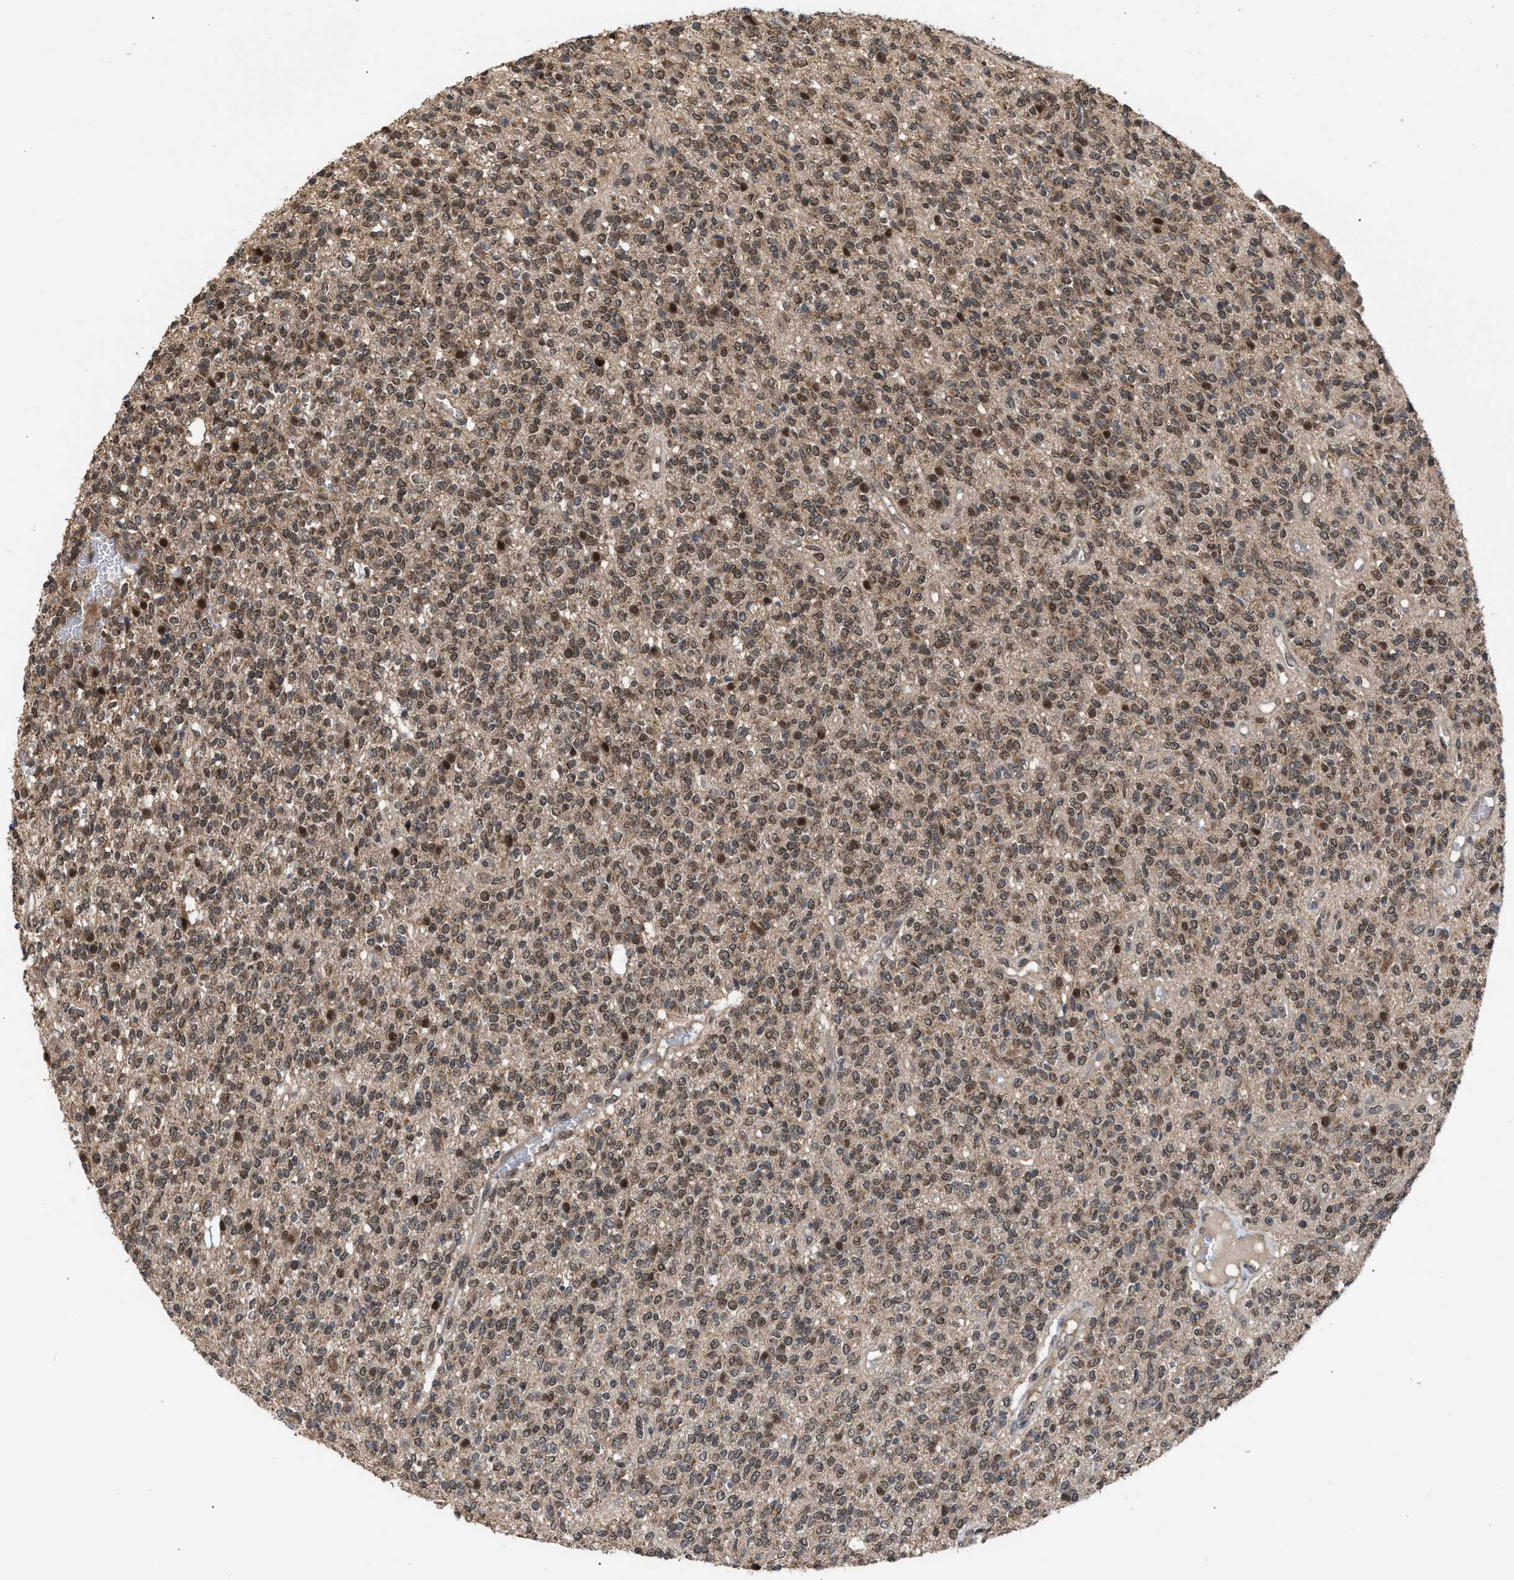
{"staining": {"intensity": "weak", "quantity": ">75%", "location": "cytoplasmic/membranous,nuclear"}, "tissue": "glioma", "cell_type": "Tumor cells", "image_type": "cancer", "snomed": [{"axis": "morphology", "description": "Glioma, malignant, High grade"}, {"axis": "topography", "description": "Brain"}], "caption": "A high-resolution micrograph shows immunohistochemistry (IHC) staining of high-grade glioma (malignant), which exhibits weak cytoplasmic/membranous and nuclear staining in about >75% of tumor cells.", "gene": "C9orf78", "patient": {"sex": "male", "age": 34}}